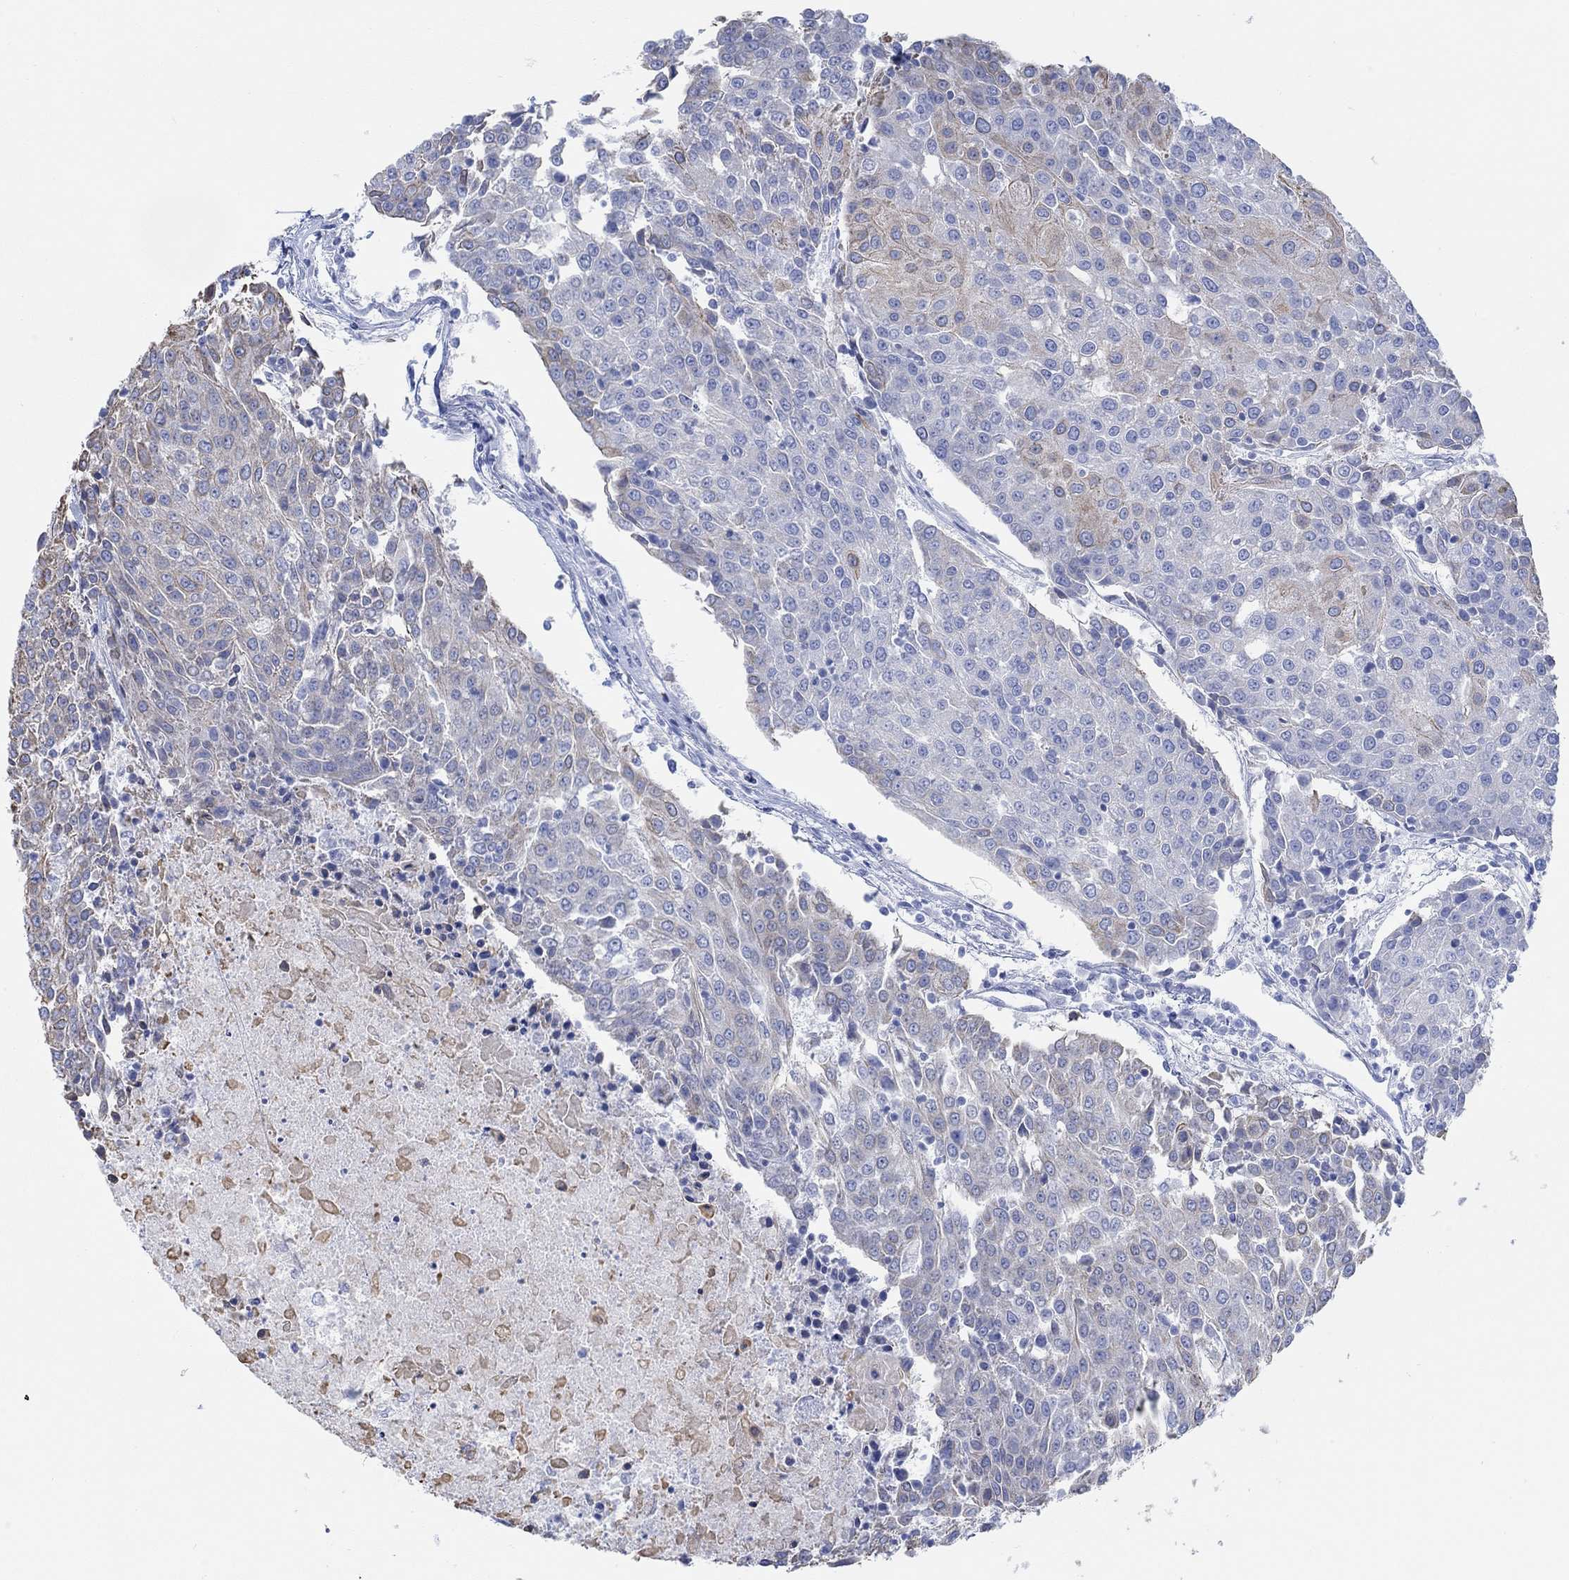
{"staining": {"intensity": "moderate", "quantity": "<25%", "location": "cytoplasmic/membranous"}, "tissue": "urothelial cancer", "cell_type": "Tumor cells", "image_type": "cancer", "snomed": [{"axis": "morphology", "description": "Urothelial carcinoma, High grade"}, {"axis": "topography", "description": "Urinary bladder"}], "caption": "Brown immunohistochemical staining in urothelial cancer demonstrates moderate cytoplasmic/membranous positivity in approximately <25% of tumor cells.", "gene": "AK8", "patient": {"sex": "female", "age": 85}}